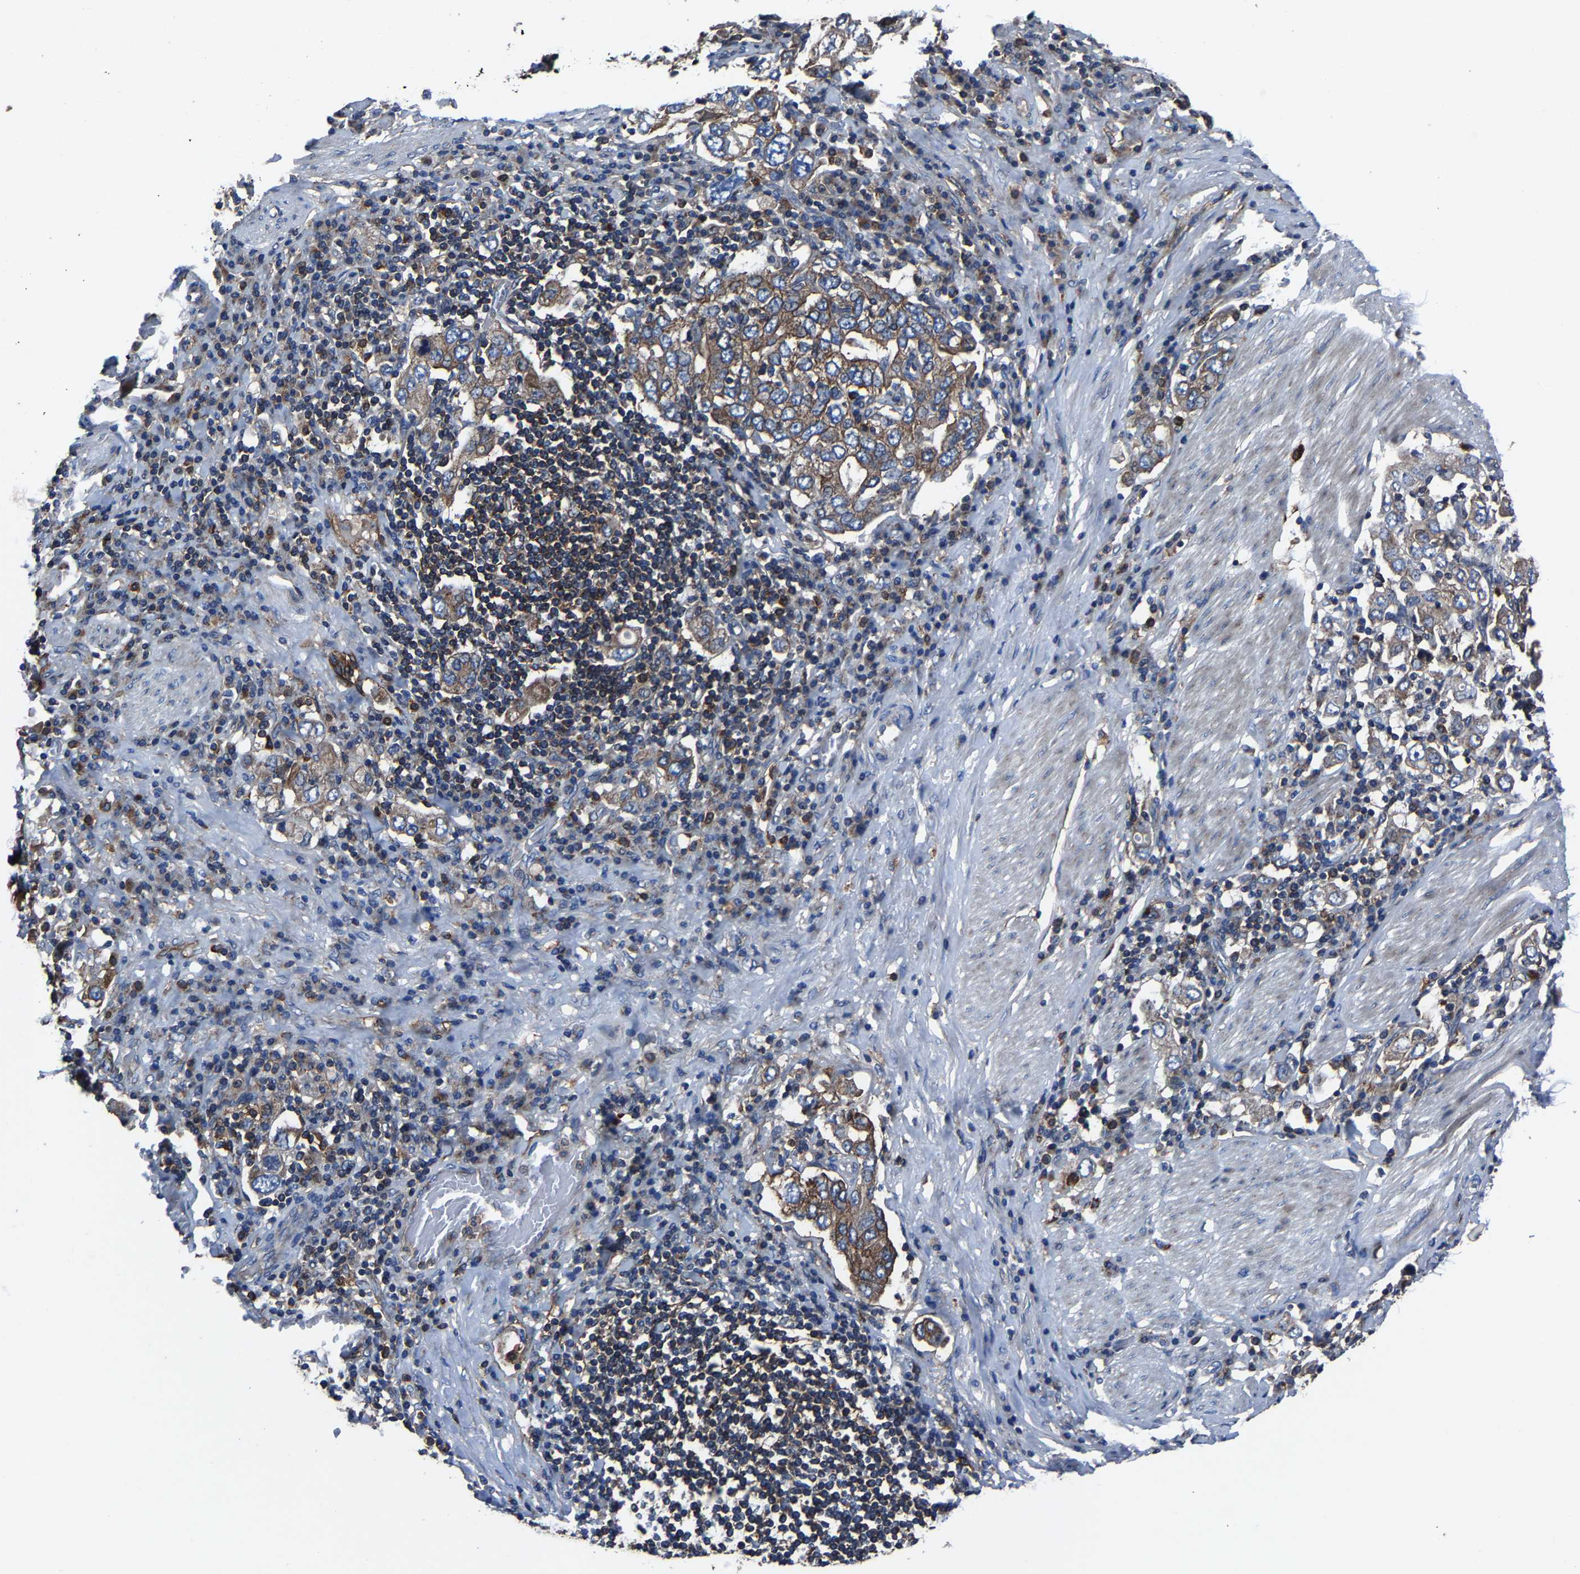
{"staining": {"intensity": "moderate", "quantity": ">75%", "location": "cytoplasmic/membranous"}, "tissue": "stomach cancer", "cell_type": "Tumor cells", "image_type": "cancer", "snomed": [{"axis": "morphology", "description": "Adenocarcinoma, NOS"}, {"axis": "topography", "description": "Stomach, upper"}], "caption": "Immunohistochemical staining of human stomach adenocarcinoma shows medium levels of moderate cytoplasmic/membranous protein staining in about >75% of tumor cells. The staining is performed using DAB (3,3'-diaminobenzidine) brown chromogen to label protein expression. The nuclei are counter-stained blue using hematoxylin.", "gene": "KIAA1958", "patient": {"sex": "male", "age": 62}}